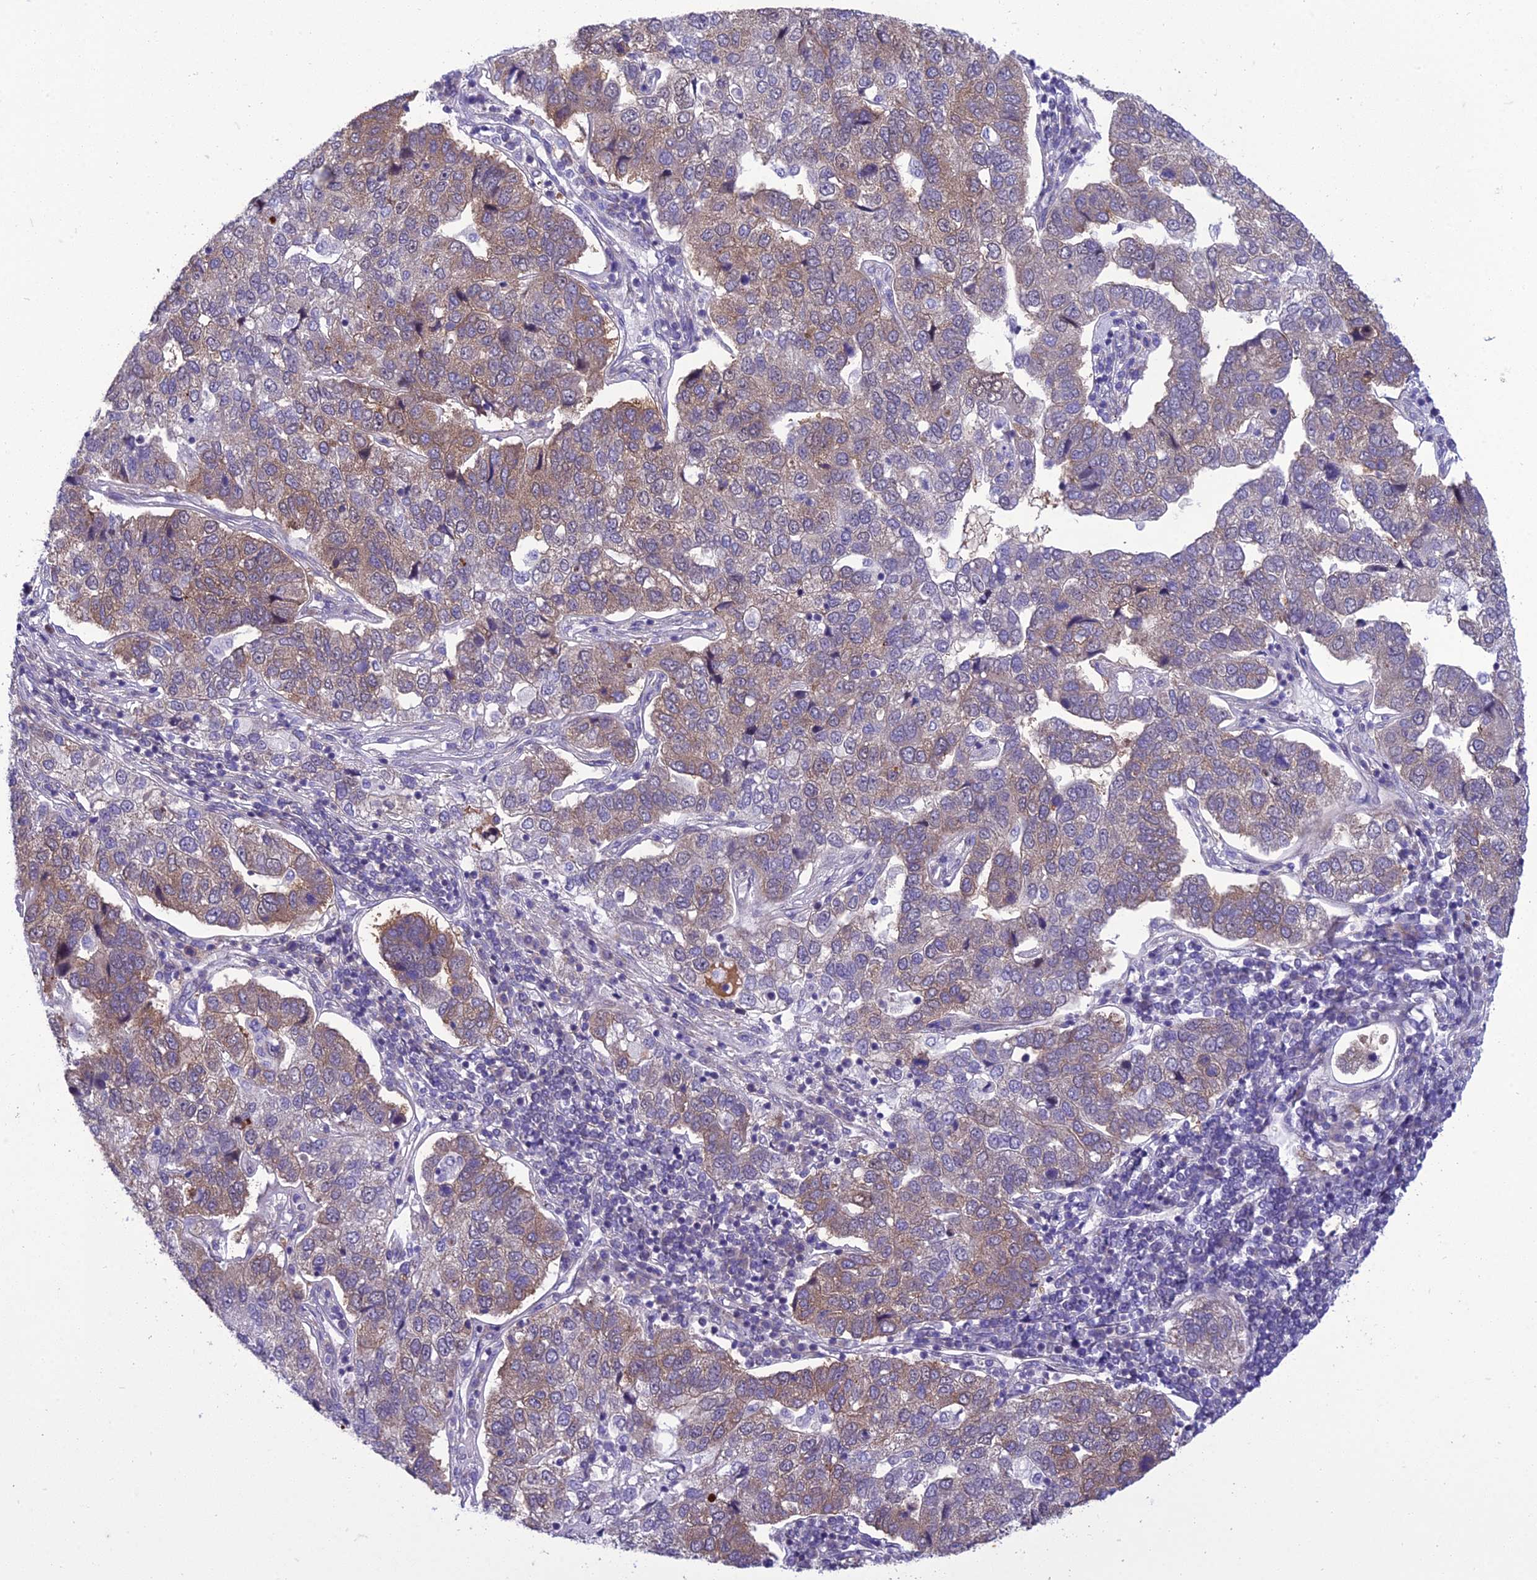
{"staining": {"intensity": "moderate", "quantity": "25%-75%", "location": "cytoplasmic/membranous"}, "tissue": "pancreatic cancer", "cell_type": "Tumor cells", "image_type": "cancer", "snomed": [{"axis": "morphology", "description": "Adenocarcinoma, NOS"}, {"axis": "topography", "description": "Pancreas"}], "caption": "Immunohistochemistry (IHC) image of pancreatic adenocarcinoma stained for a protein (brown), which demonstrates medium levels of moderate cytoplasmic/membranous staining in approximately 25%-75% of tumor cells.", "gene": "GAB4", "patient": {"sex": "female", "age": 61}}